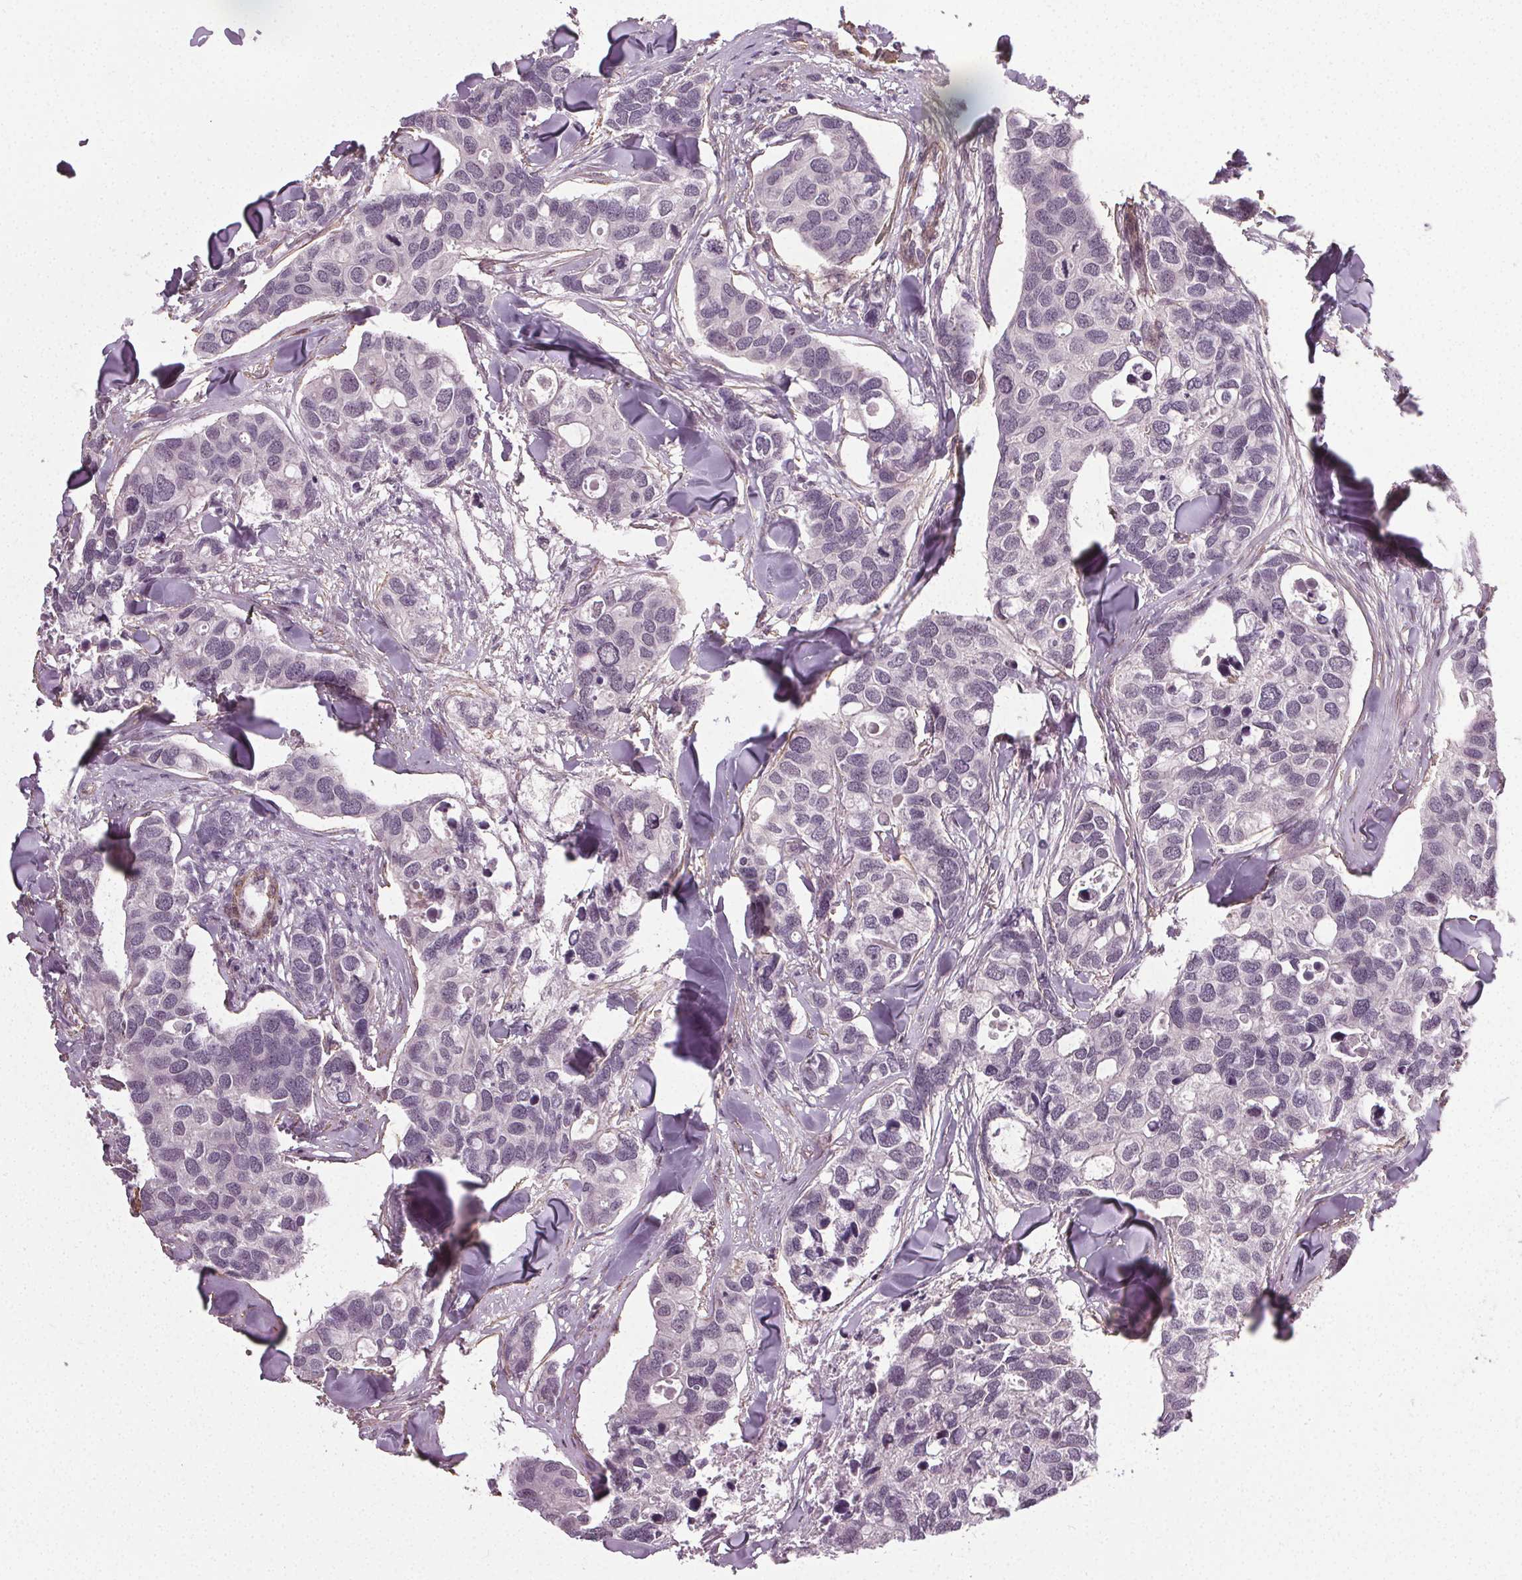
{"staining": {"intensity": "negative", "quantity": "none", "location": "none"}, "tissue": "breast cancer", "cell_type": "Tumor cells", "image_type": "cancer", "snomed": [{"axis": "morphology", "description": "Duct carcinoma"}, {"axis": "topography", "description": "Breast"}], "caption": "A high-resolution image shows immunohistochemistry staining of breast cancer (invasive ductal carcinoma), which demonstrates no significant expression in tumor cells.", "gene": "PKP1", "patient": {"sex": "female", "age": 83}}